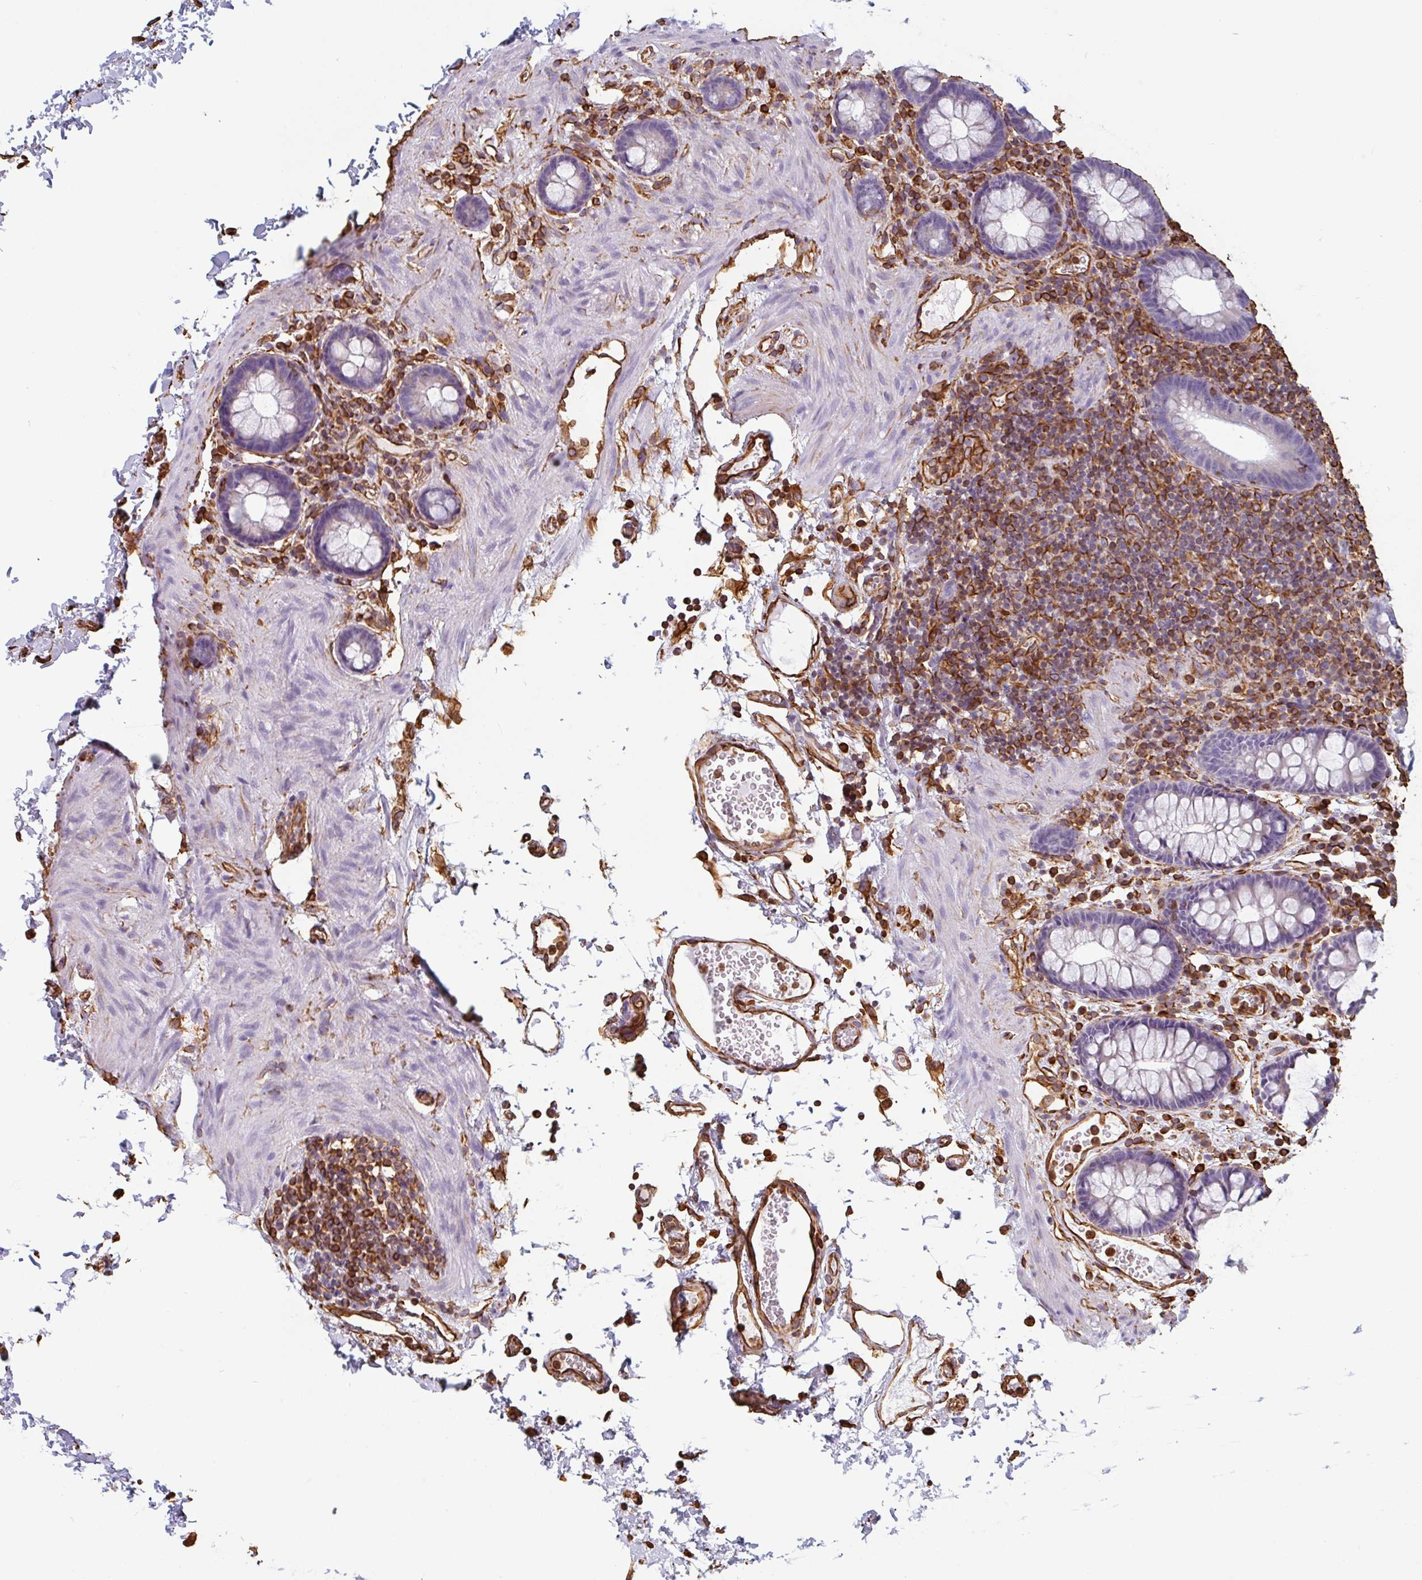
{"staining": {"intensity": "strong", "quantity": ">75%", "location": "cytoplasmic/membranous"}, "tissue": "colon", "cell_type": "Endothelial cells", "image_type": "normal", "snomed": [{"axis": "morphology", "description": "Normal tissue, NOS"}, {"axis": "topography", "description": "Colon"}, {"axis": "topography", "description": "Peripheral nerve tissue"}], "caption": "An image of human colon stained for a protein reveals strong cytoplasmic/membranous brown staining in endothelial cells. (Brightfield microscopy of DAB IHC at high magnification).", "gene": "PPFIA1", "patient": {"sex": "male", "age": 84}}